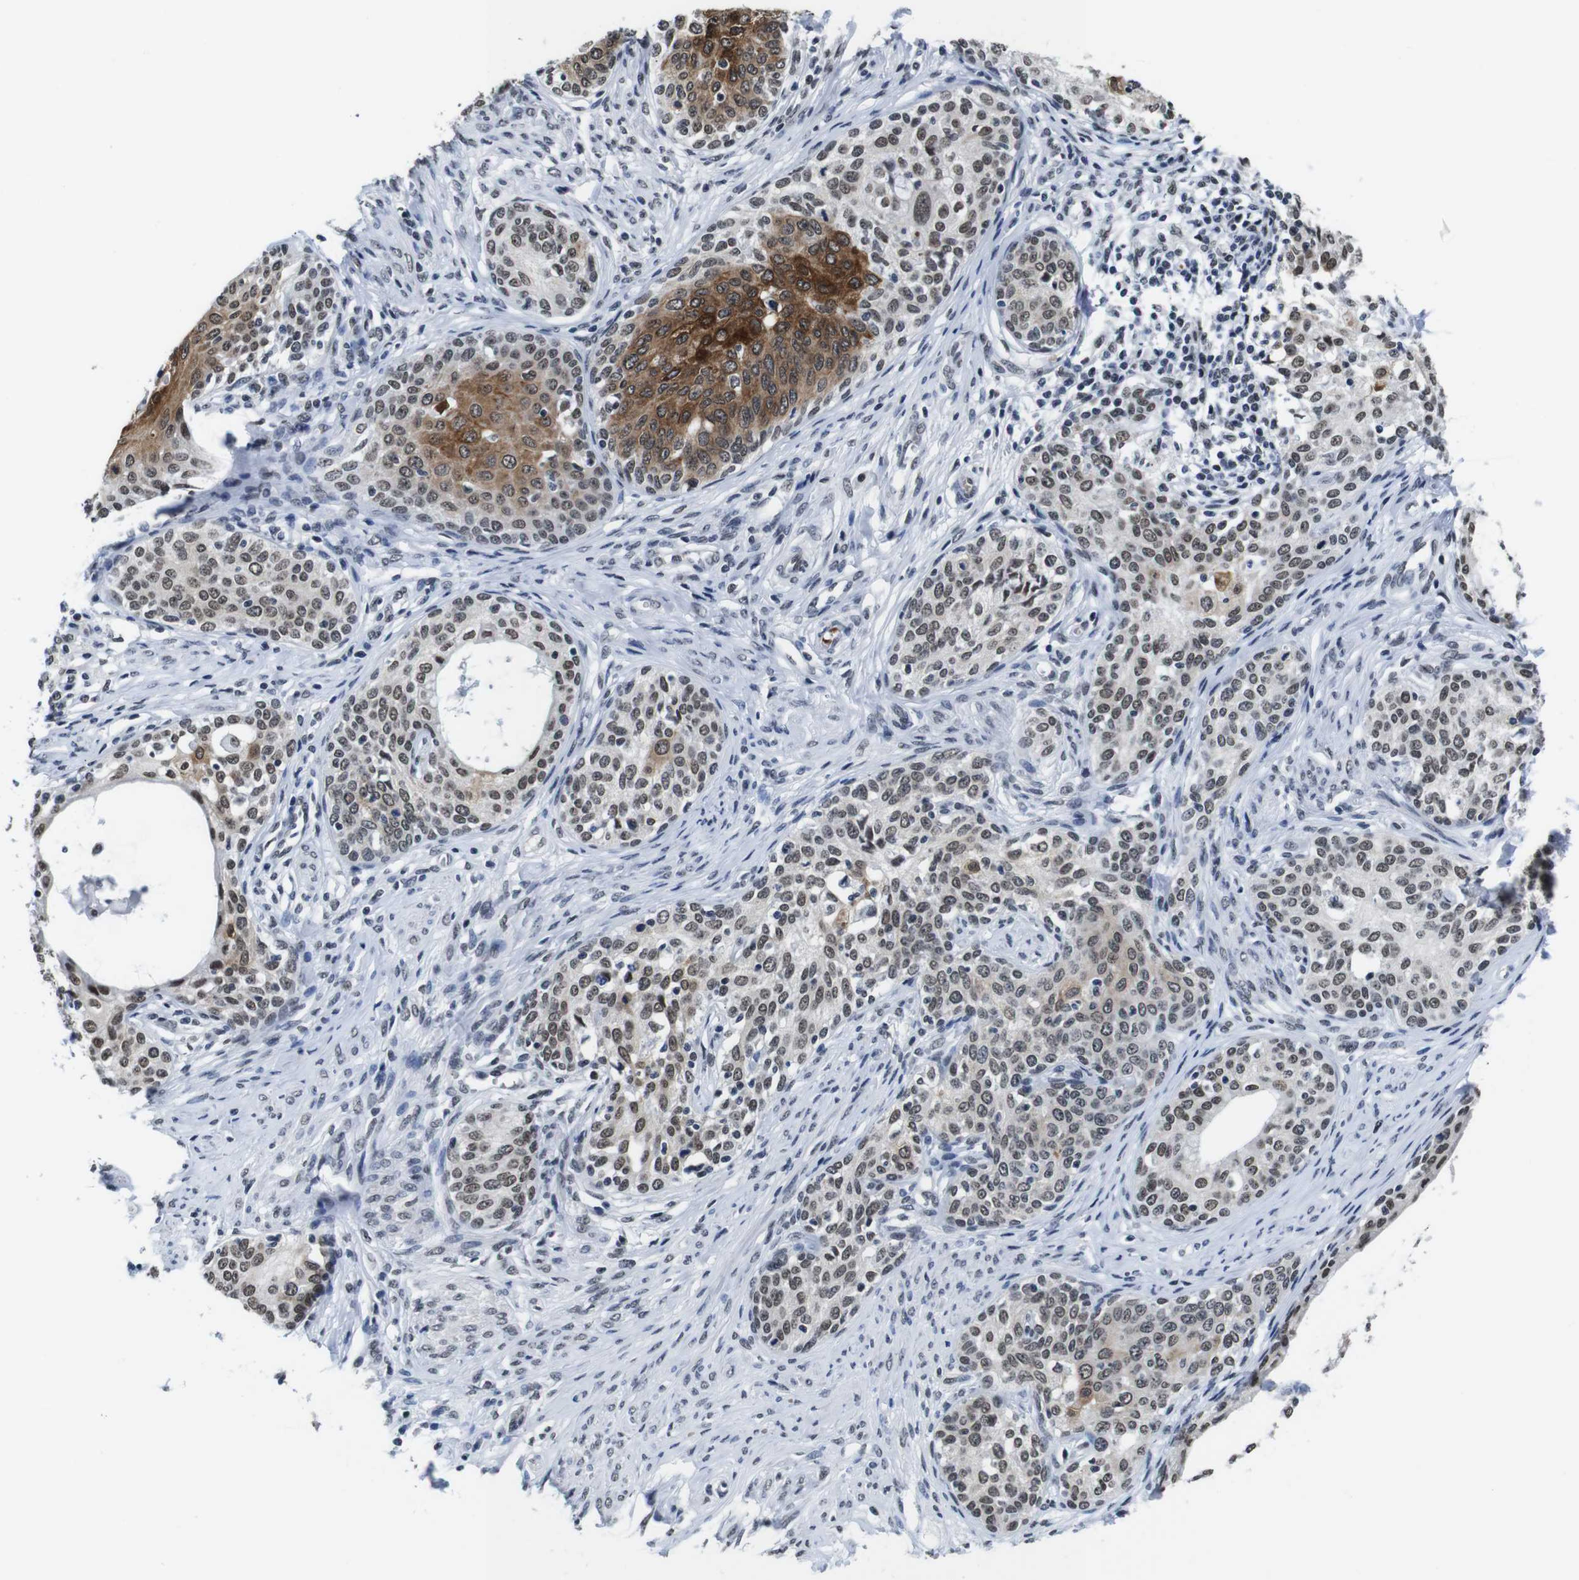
{"staining": {"intensity": "moderate", "quantity": "25%-75%", "location": "cytoplasmic/membranous,nuclear"}, "tissue": "cervical cancer", "cell_type": "Tumor cells", "image_type": "cancer", "snomed": [{"axis": "morphology", "description": "Squamous cell carcinoma, NOS"}, {"axis": "morphology", "description": "Adenocarcinoma, NOS"}, {"axis": "topography", "description": "Cervix"}], "caption": "Immunohistochemistry (IHC) histopathology image of neoplastic tissue: squamous cell carcinoma (cervical) stained using immunohistochemistry (IHC) shows medium levels of moderate protein expression localized specifically in the cytoplasmic/membranous and nuclear of tumor cells, appearing as a cytoplasmic/membranous and nuclear brown color.", "gene": "ILDR2", "patient": {"sex": "female", "age": 52}}